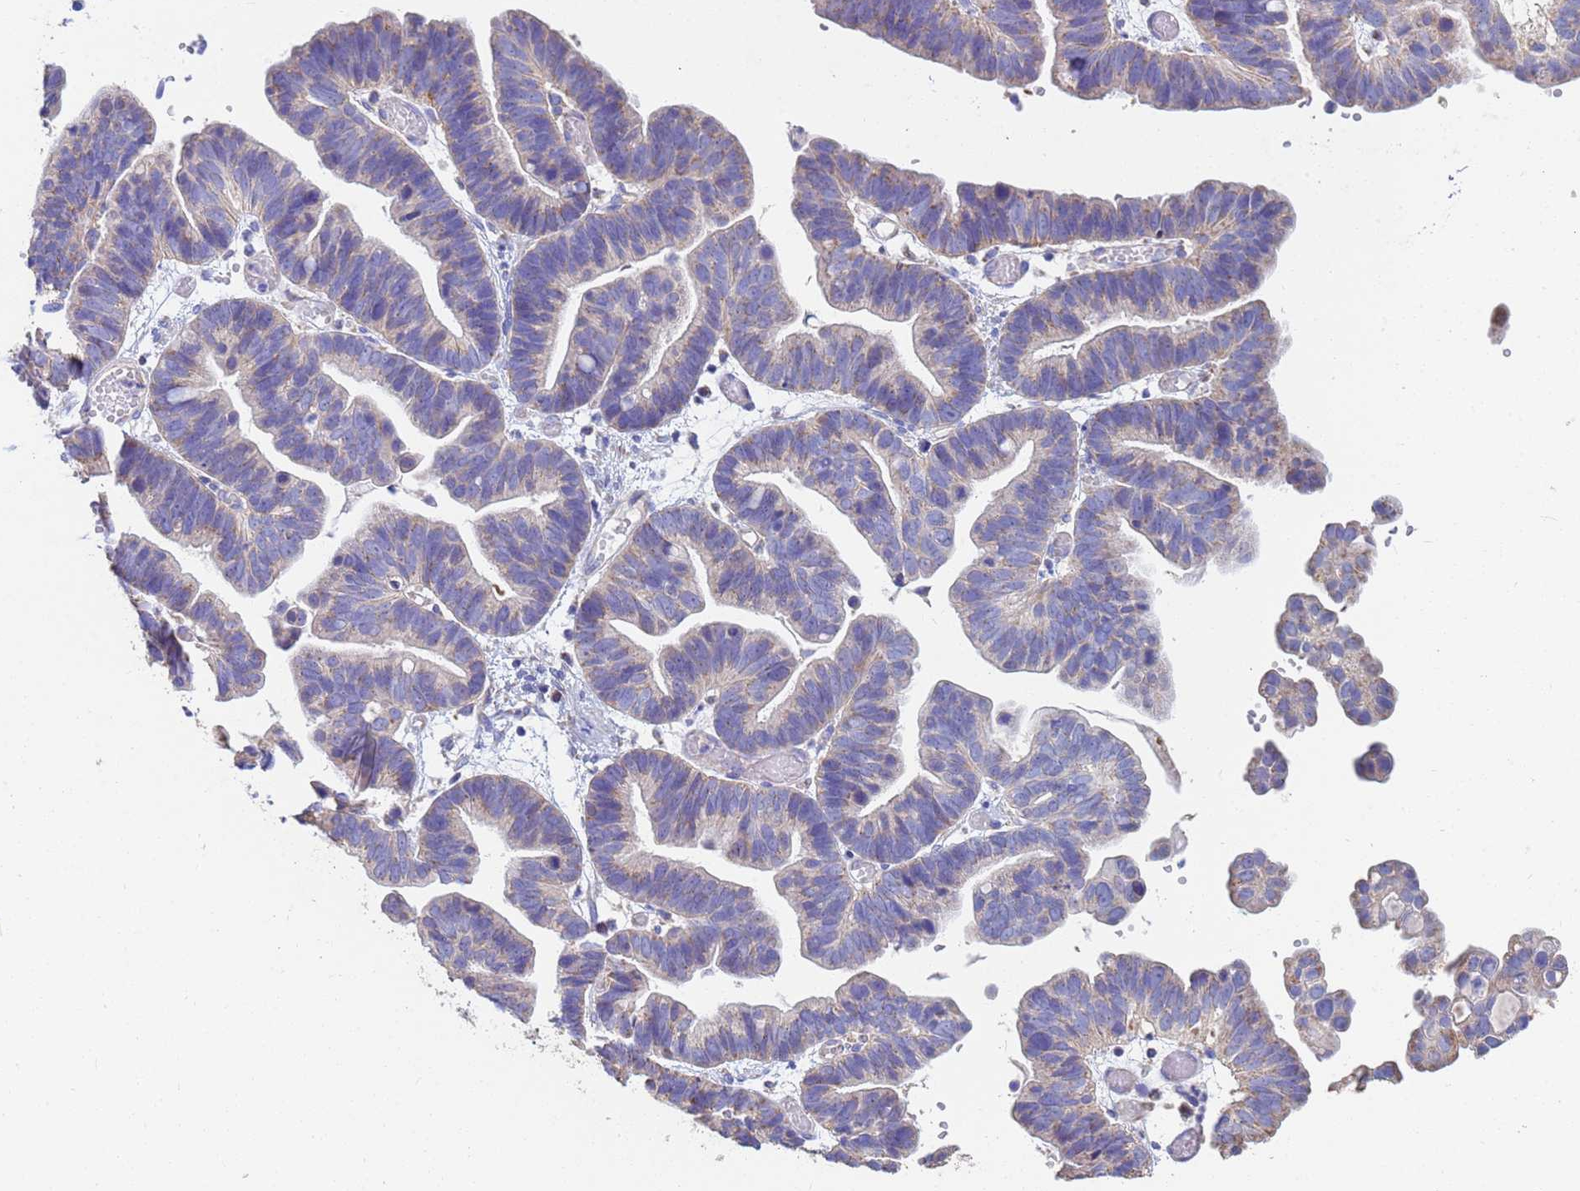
{"staining": {"intensity": "weak", "quantity": "25%-75%", "location": "cytoplasmic/membranous"}, "tissue": "ovarian cancer", "cell_type": "Tumor cells", "image_type": "cancer", "snomed": [{"axis": "morphology", "description": "Cystadenocarcinoma, serous, NOS"}, {"axis": "topography", "description": "Ovary"}], "caption": "Ovarian cancer (serous cystadenocarcinoma) was stained to show a protein in brown. There is low levels of weak cytoplasmic/membranous positivity in about 25%-75% of tumor cells. (Brightfield microscopy of DAB IHC at high magnification).", "gene": "UQCRH", "patient": {"sex": "female", "age": 56}}